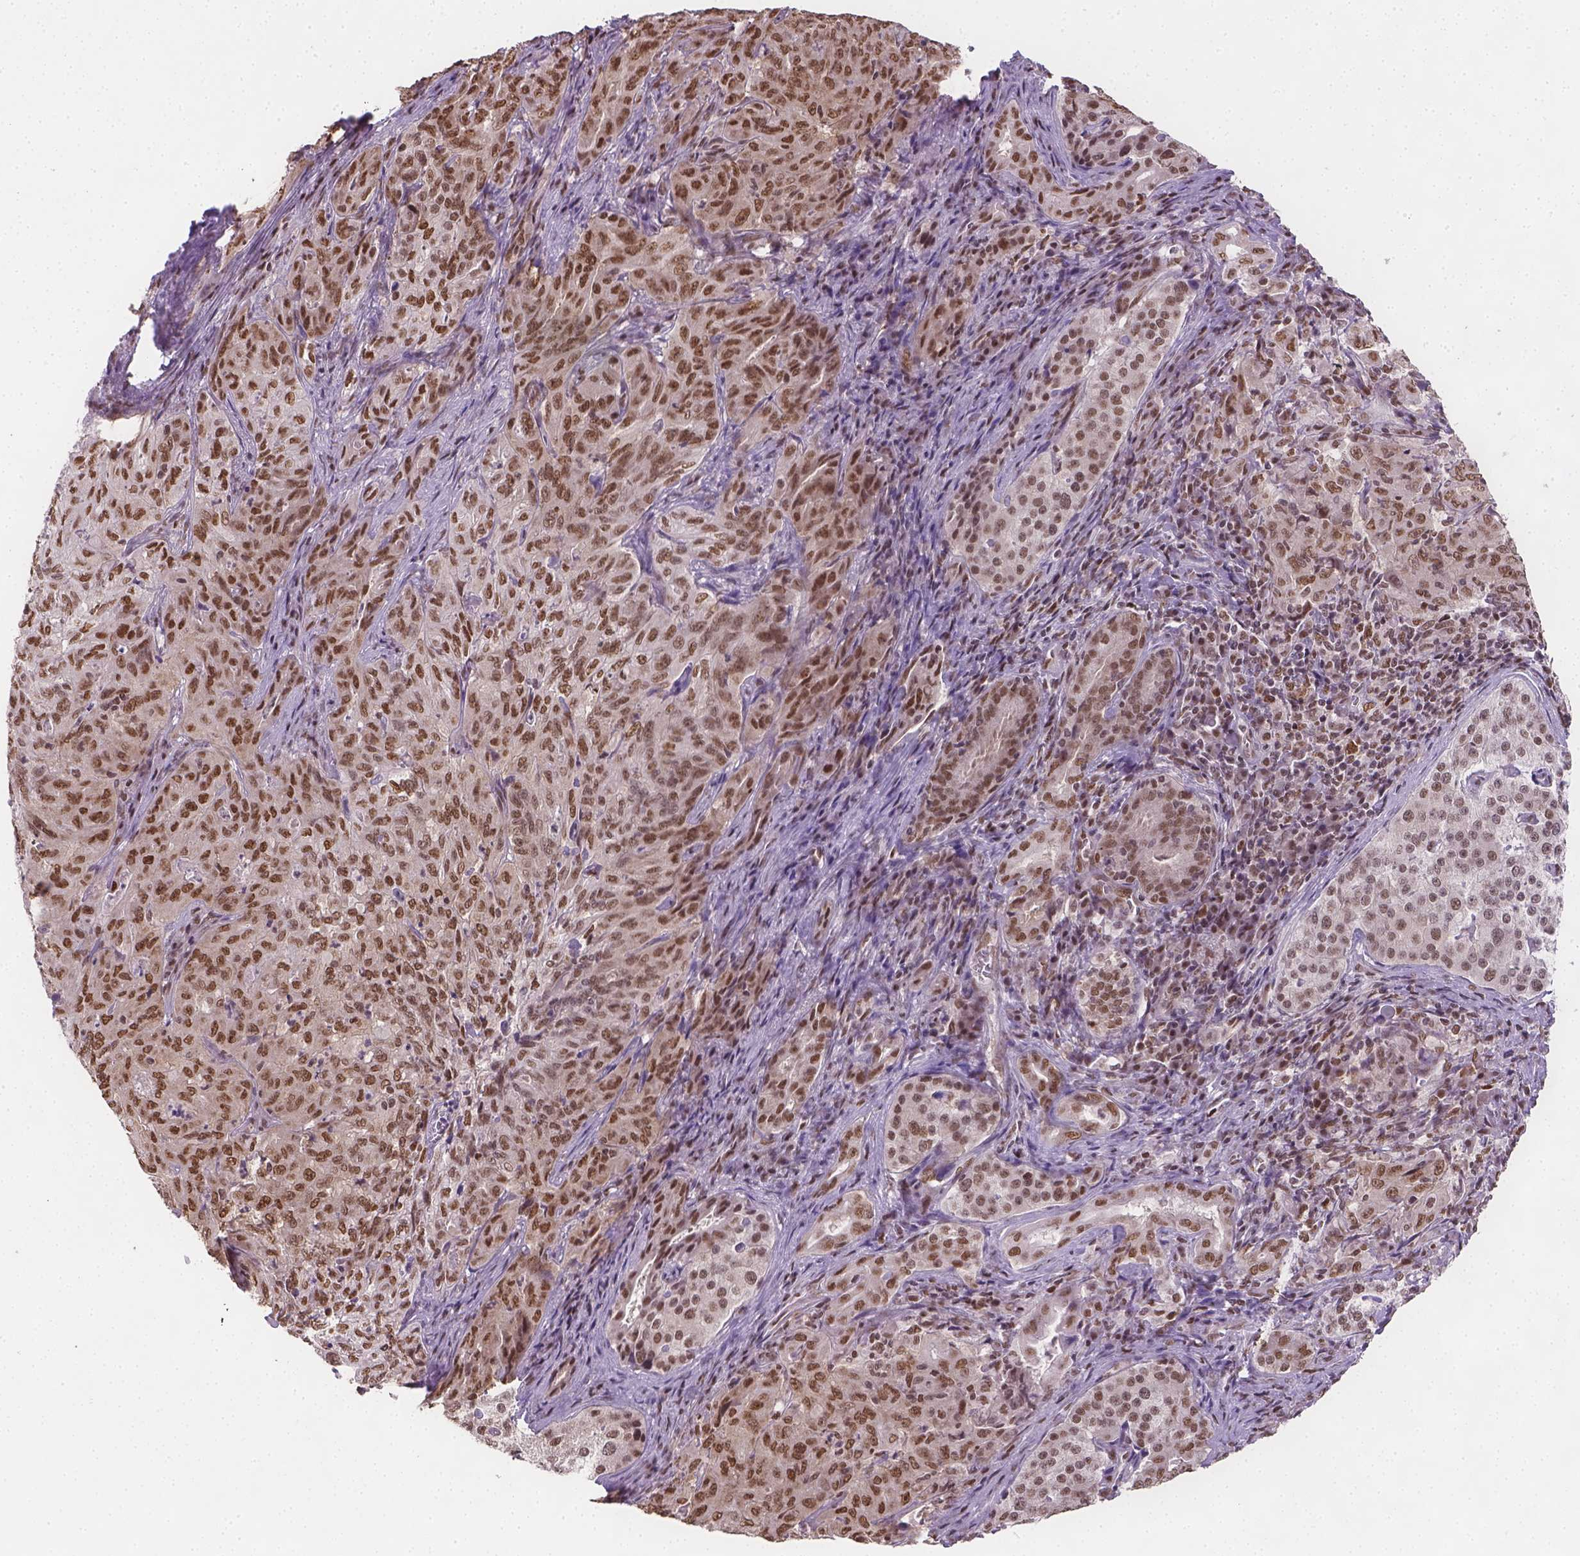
{"staining": {"intensity": "strong", "quantity": ">75%", "location": "nuclear"}, "tissue": "pancreatic cancer", "cell_type": "Tumor cells", "image_type": "cancer", "snomed": [{"axis": "morphology", "description": "Adenocarcinoma, NOS"}, {"axis": "topography", "description": "Pancreas"}], "caption": "A high amount of strong nuclear expression is seen in approximately >75% of tumor cells in adenocarcinoma (pancreatic) tissue. (DAB = brown stain, brightfield microscopy at high magnification).", "gene": "FANCE", "patient": {"sex": "male", "age": 63}}